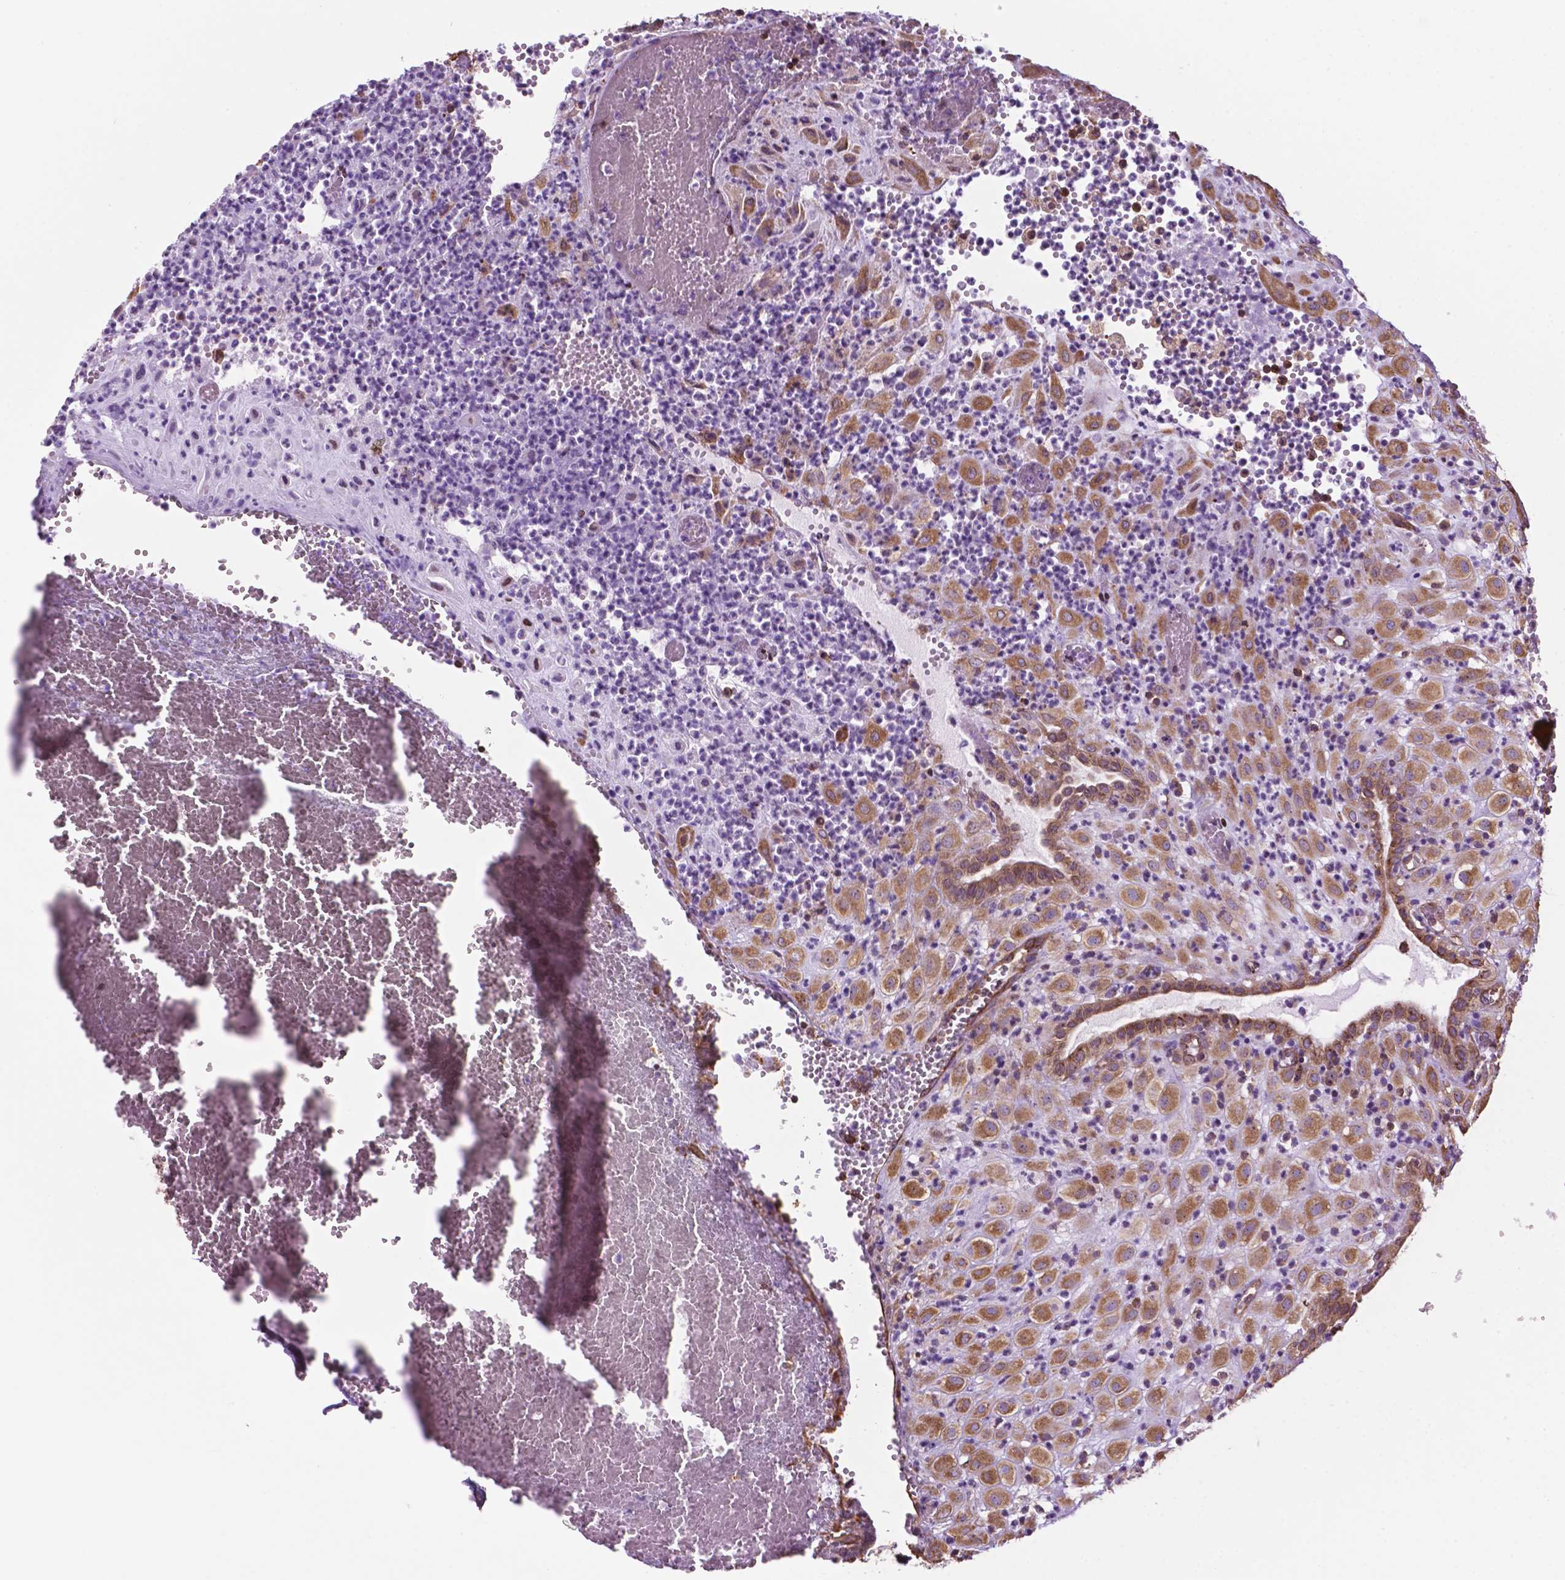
{"staining": {"intensity": "moderate", "quantity": ">75%", "location": "cytoplasmic/membranous"}, "tissue": "placenta", "cell_type": "Decidual cells", "image_type": "normal", "snomed": [{"axis": "morphology", "description": "Normal tissue, NOS"}, {"axis": "topography", "description": "Placenta"}], "caption": "The image demonstrates a brown stain indicating the presence of a protein in the cytoplasmic/membranous of decidual cells in placenta.", "gene": "RPL29", "patient": {"sex": "female", "age": 24}}